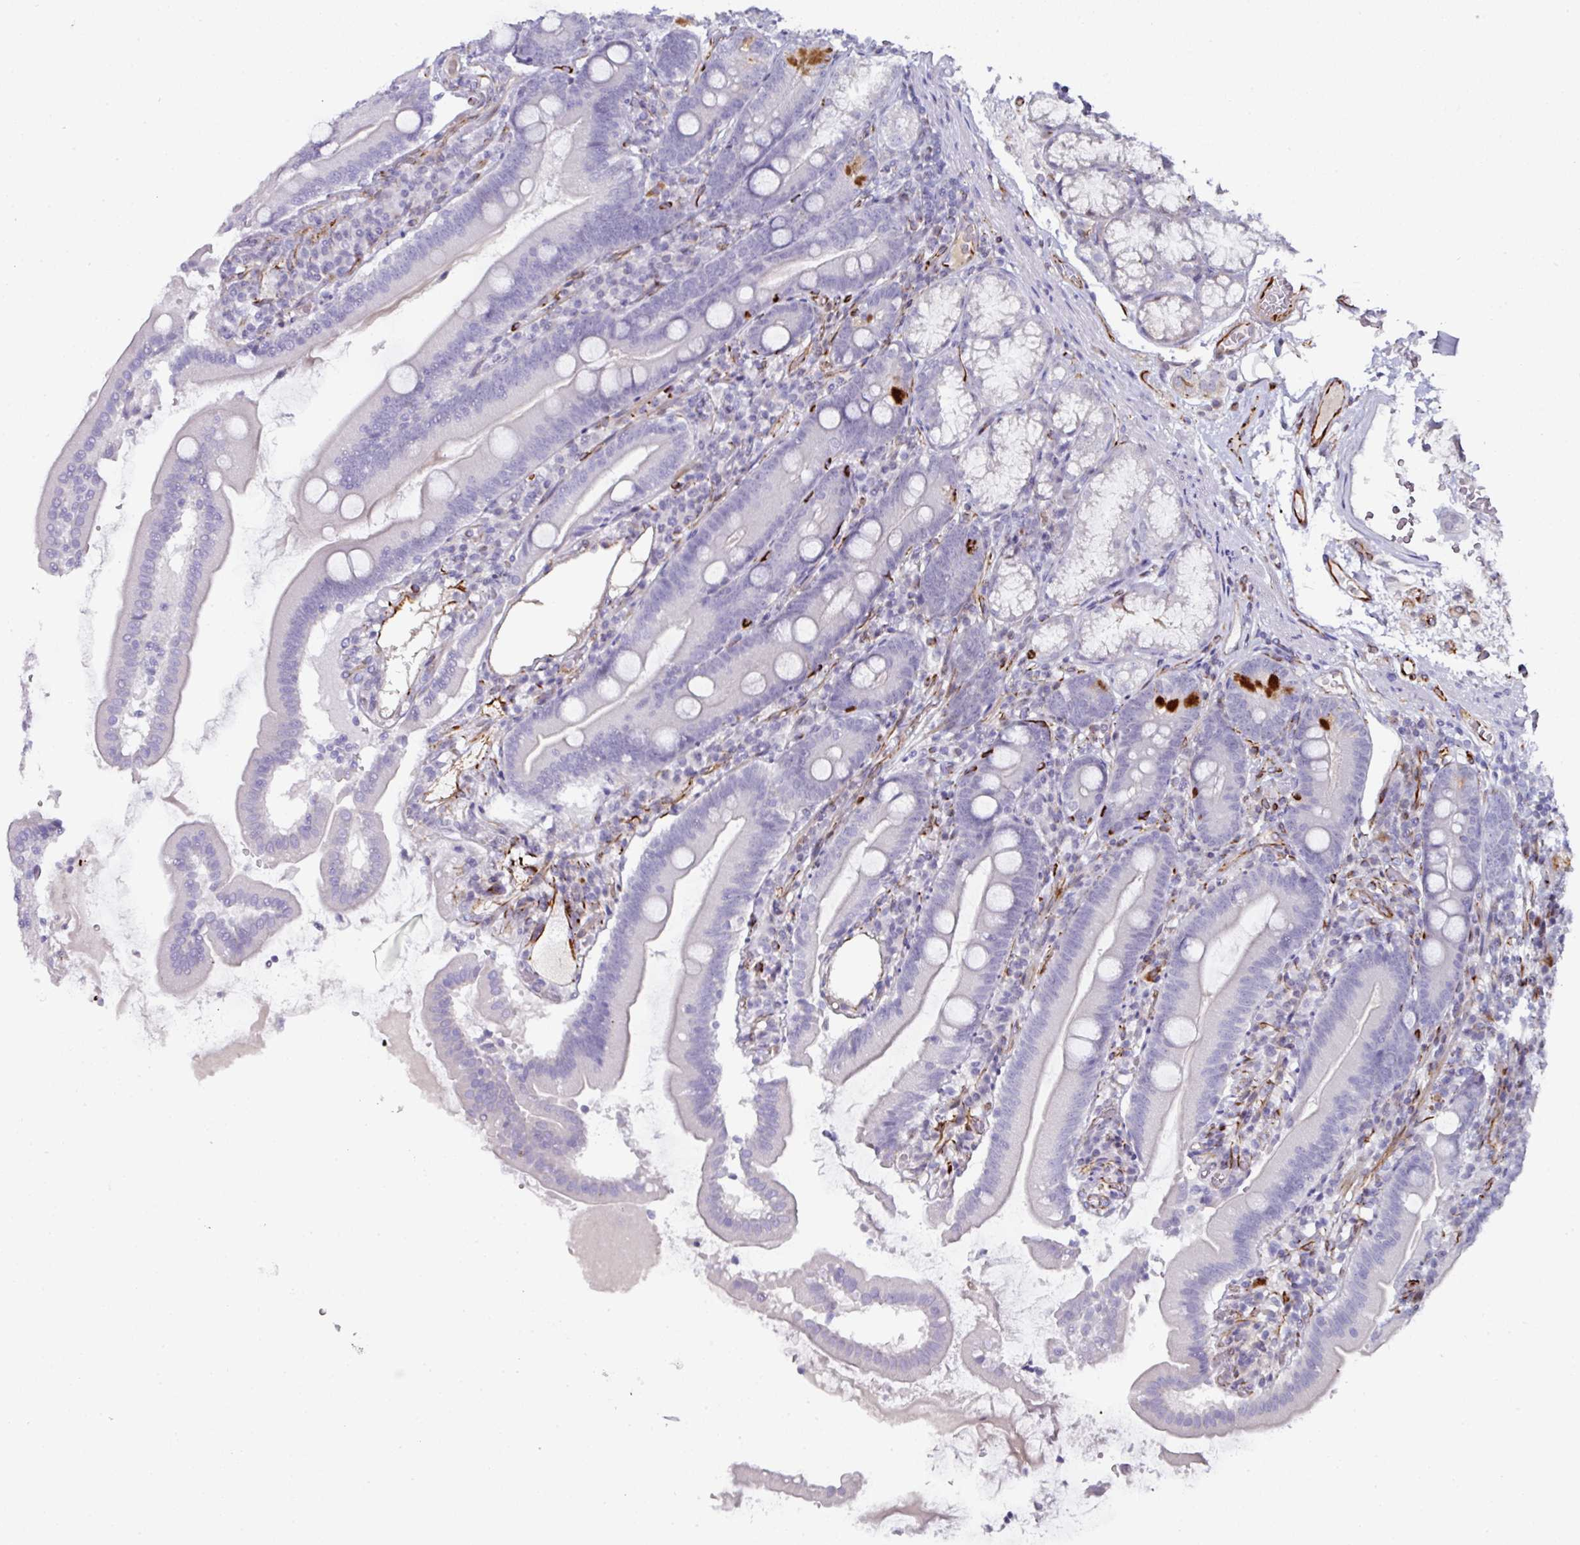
{"staining": {"intensity": "negative", "quantity": "none", "location": "none"}, "tissue": "duodenum", "cell_type": "Glandular cells", "image_type": "normal", "snomed": [{"axis": "morphology", "description": "Normal tissue, NOS"}, {"axis": "topography", "description": "Duodenum"}], "caption": "A high-resolution image shows immunohistochemistry staining of normal duodenum, which displays no significant expression in glandular cells.", "gene": "TMPRSS9", "patient": {"sex": "female", "age": 67}}